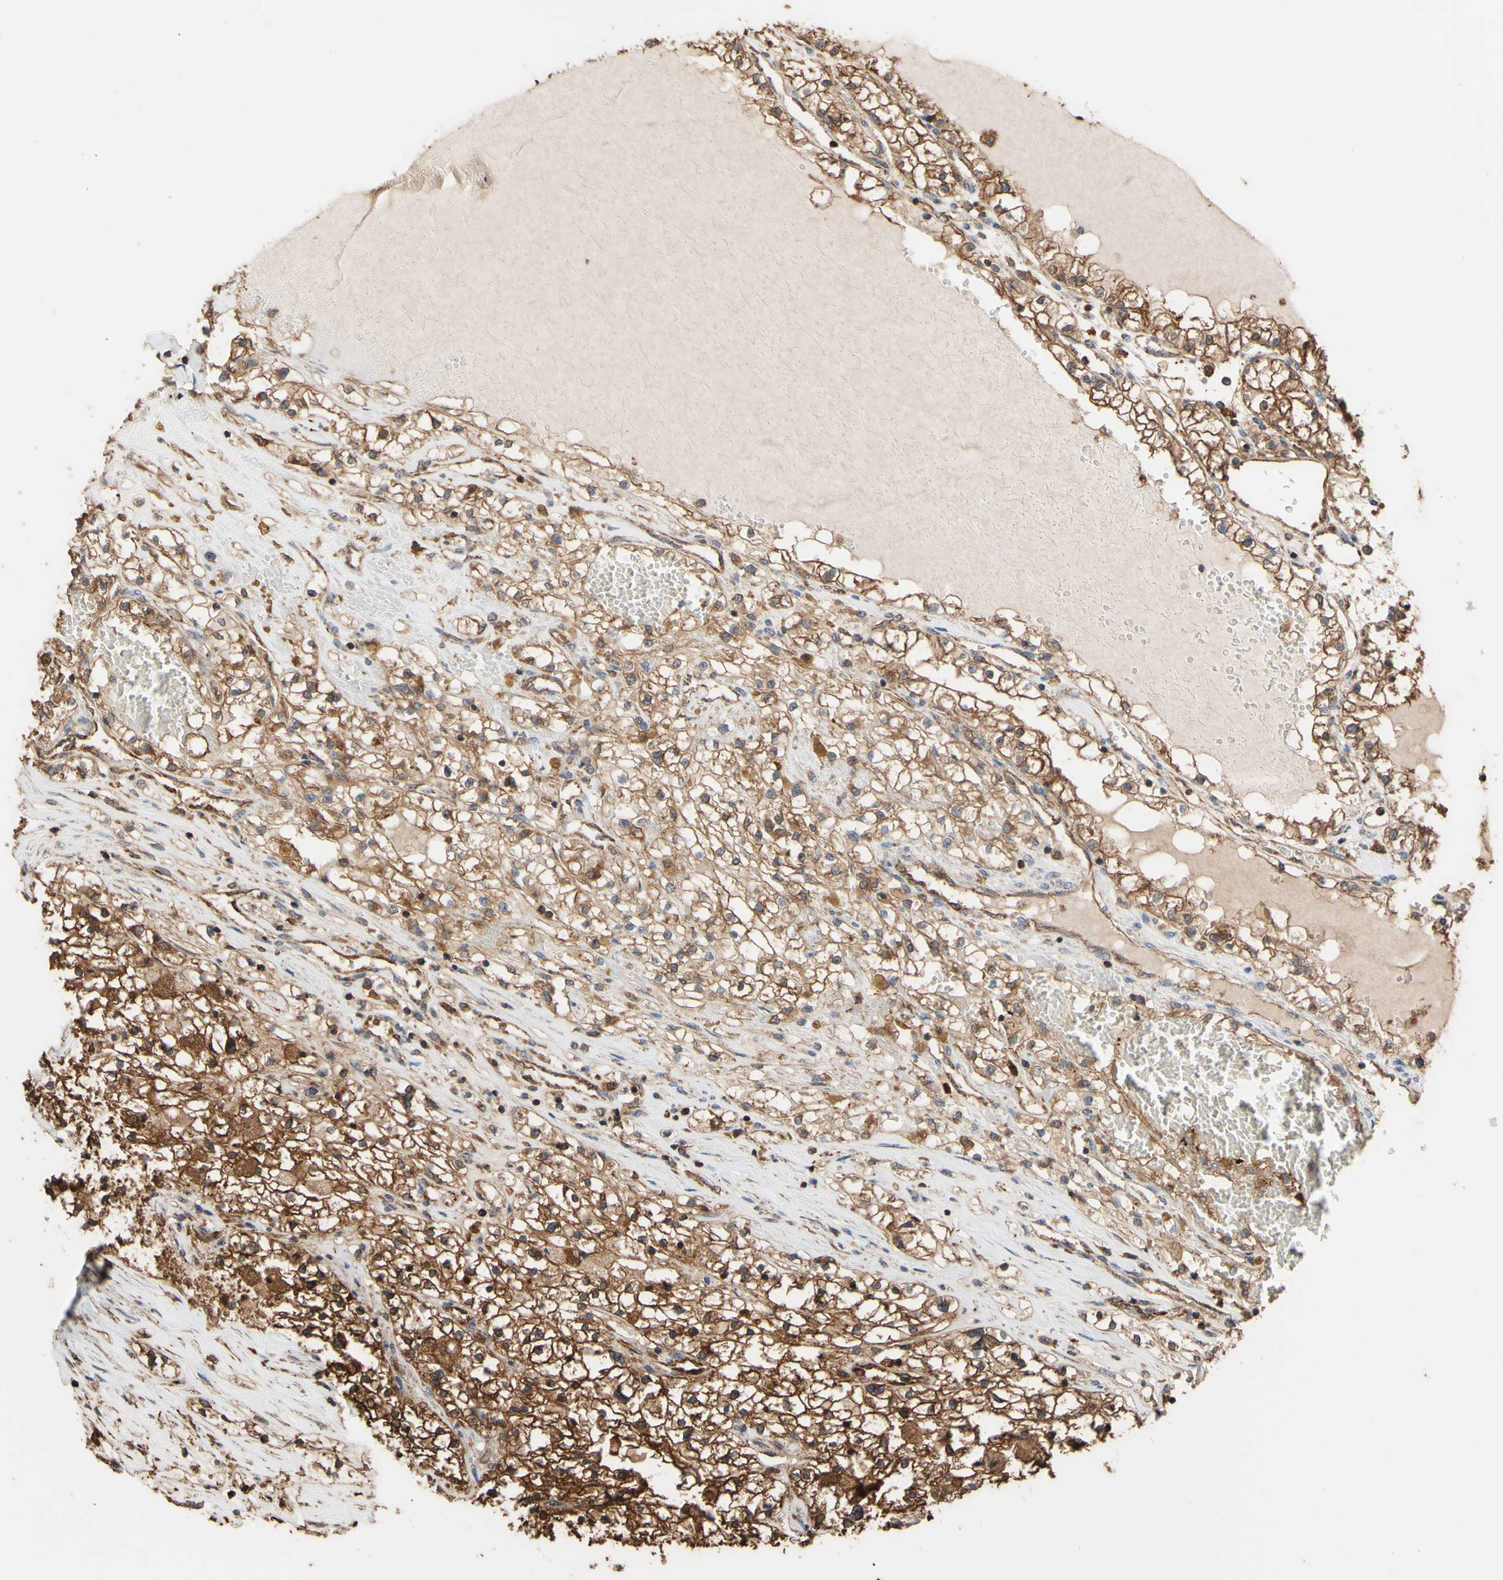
{"staining": {"intensity": "moderate", "quantity": ">75%", "location": "cytoplasmic/membranous"}, "tissue": "renal cancer", "cell_type": "Tumor cells", "image_type": "cancer", "snomed": [{"axis": "morphology", "description": "Adenocarcinoma, NOS"}, {"axis": "topography", "description": "Kidney"}], "caption": "Protein staining exhibits moderate cytoplasmic/membranous positivity in approximately >75% of tumor cells in renal adenocarcinoma. (DAB IHC with brightfield microscopy, high magnification).", "gene": "ALDH9A1", "patient": {"sex": "male", "age": 68}}